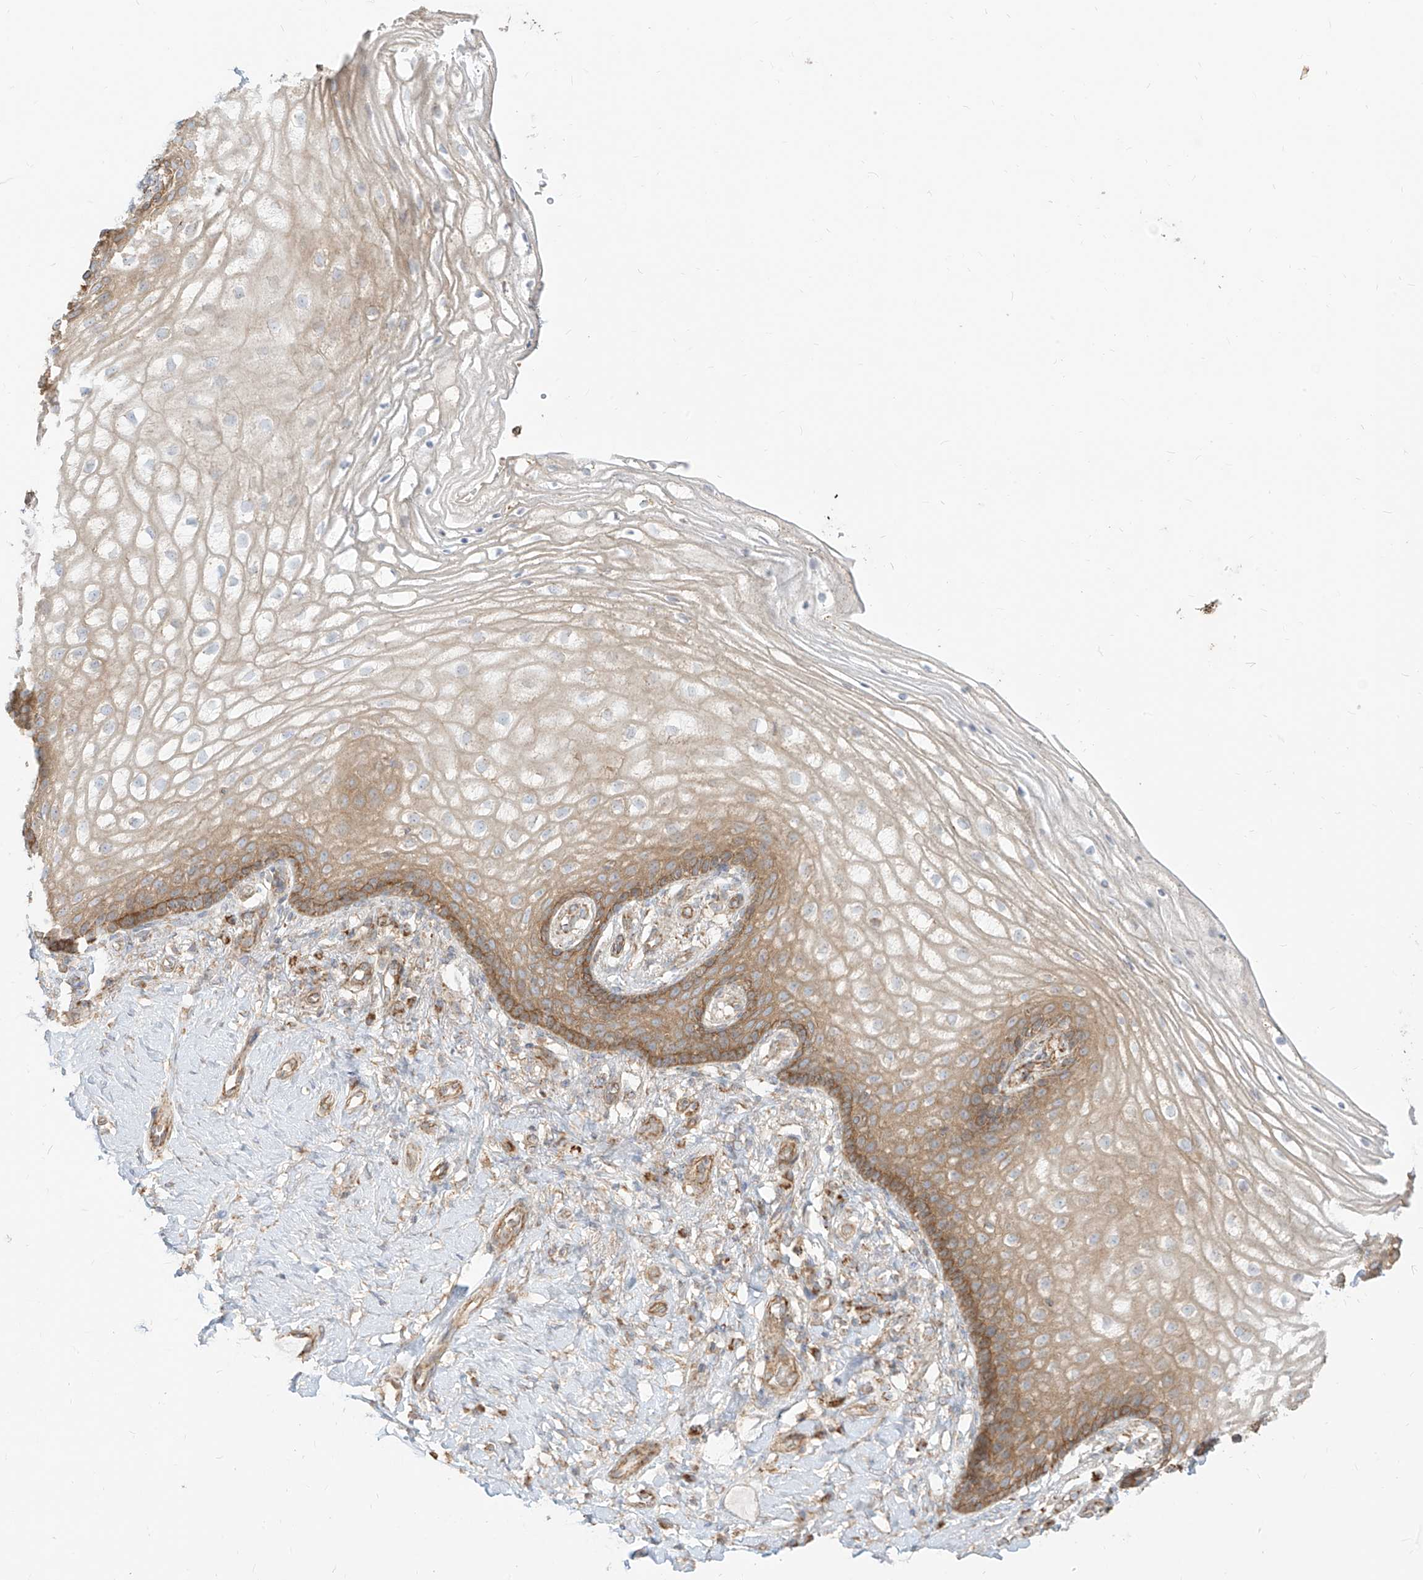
{"staining": {"intensity": "moderate", "quantity": "25%-75%", "location": "cytoplasmic/membranous"}, "tissue": "vagina", "cell_type": "Squamous epithelial cells", "image_type": "normal", "snomed": [{"axis": "morphology", "description": "Normal tissue, NOS"}, {"axis": "topography", "description": "Vagina"}], "caption": "IHC histopathology image of unremarkable human vagina stained for a protein (brown), which displays medium levels of moderate cytoplasmic/membranous staining in approximately 25%-75% of squamous epithelial cells.", "gene": "PLCL1", "patient": {"sex": "female", "age": 60}}